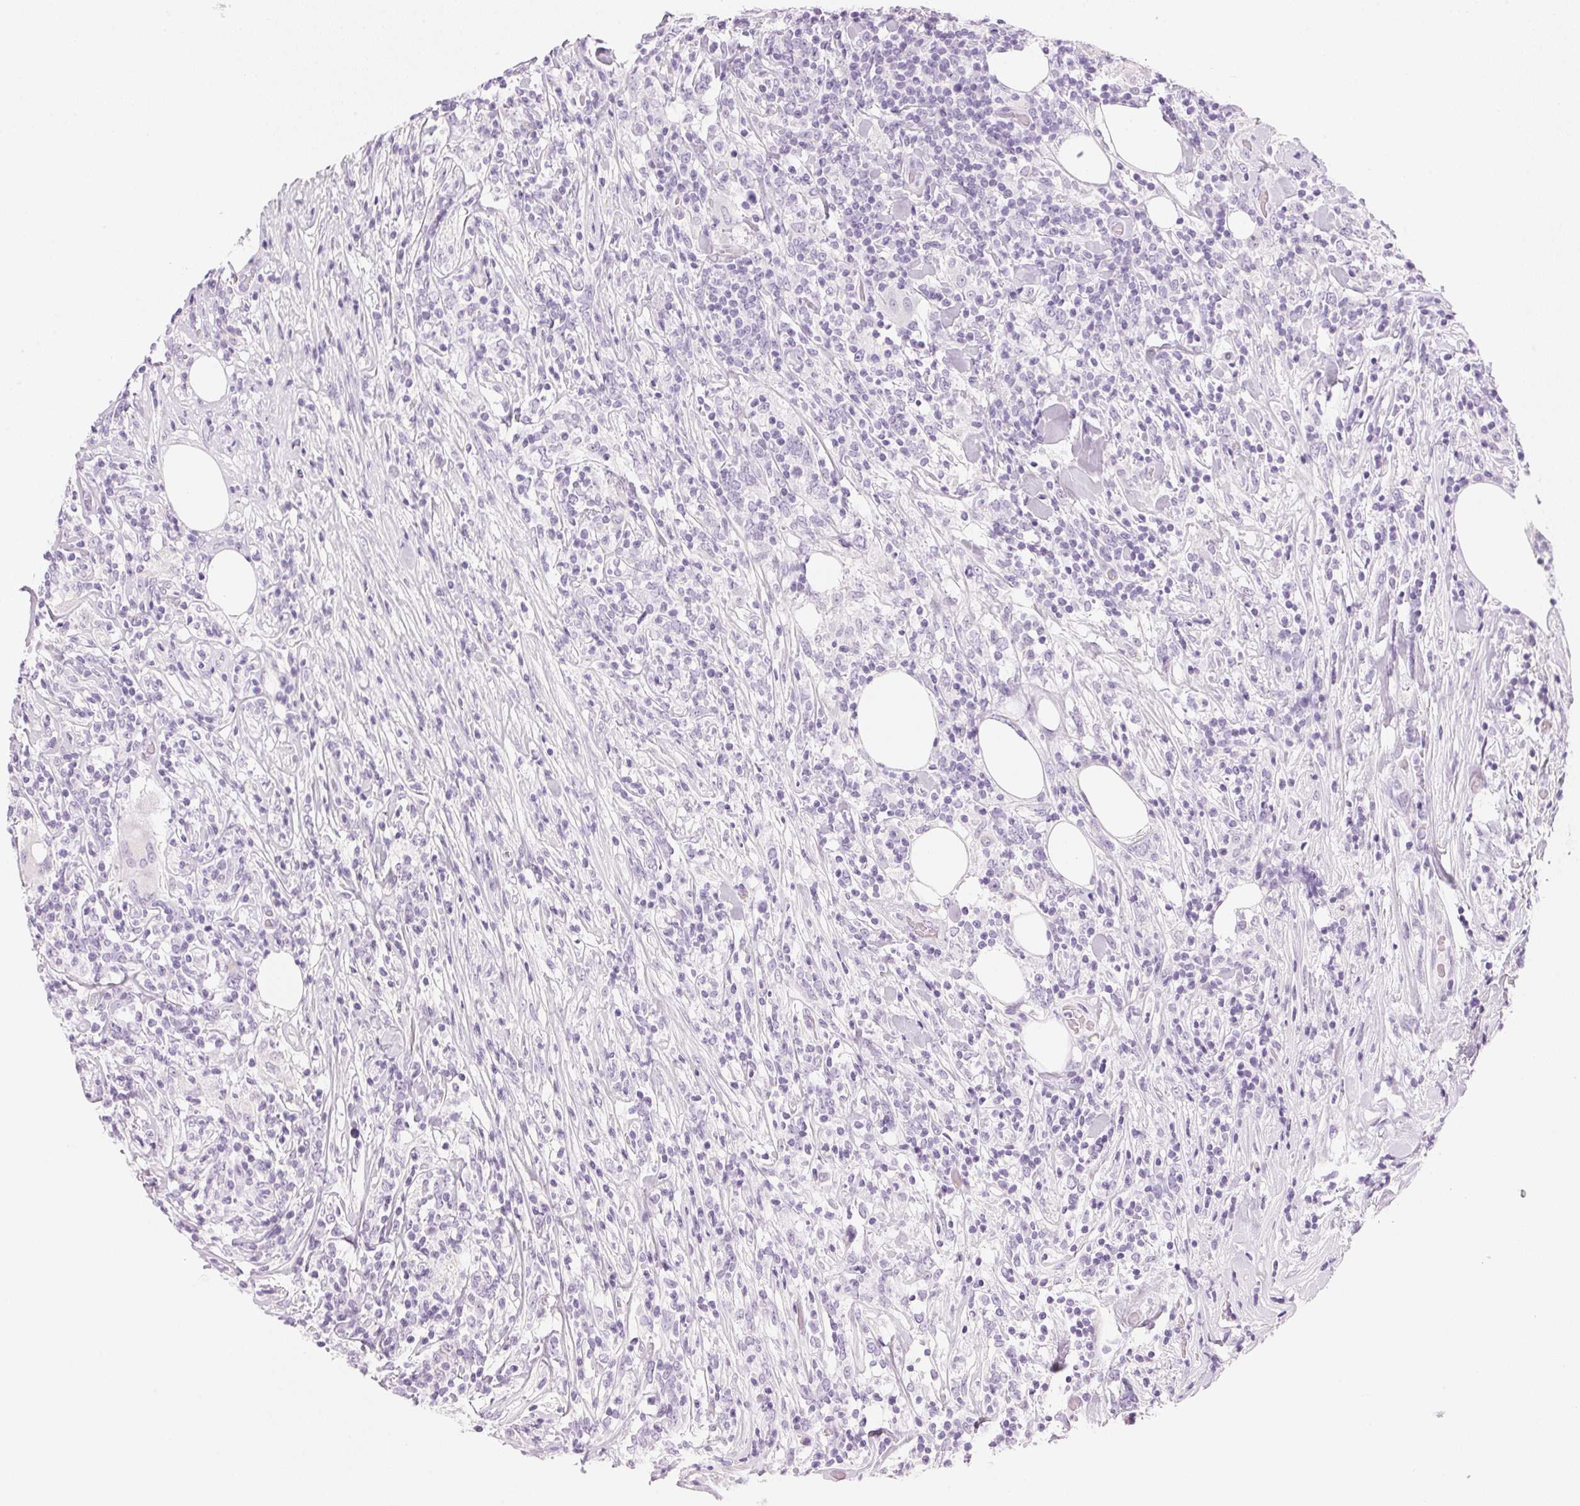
{"staining": {"intensity": "negative", "quantity": "none", "location": "none"}, "tissue": "lymphoma", "cell_type": "Tumor cells", "image_type": "cancer", "snomed": [{"axis": "morphology", "description": "Malignant lymphoma, non-Hodgkin's type, High grade"}, {"axis": "topography", "description": "Lymph node"}], "caption": "The immunohistochemistry histopathology image has no significant staining in tumor cells of high-grade malignant lymphoma, non-Hodgkin's type tissue.", "gene": "IGFBP1", "patient": {"sex": "female", "age": 84}}